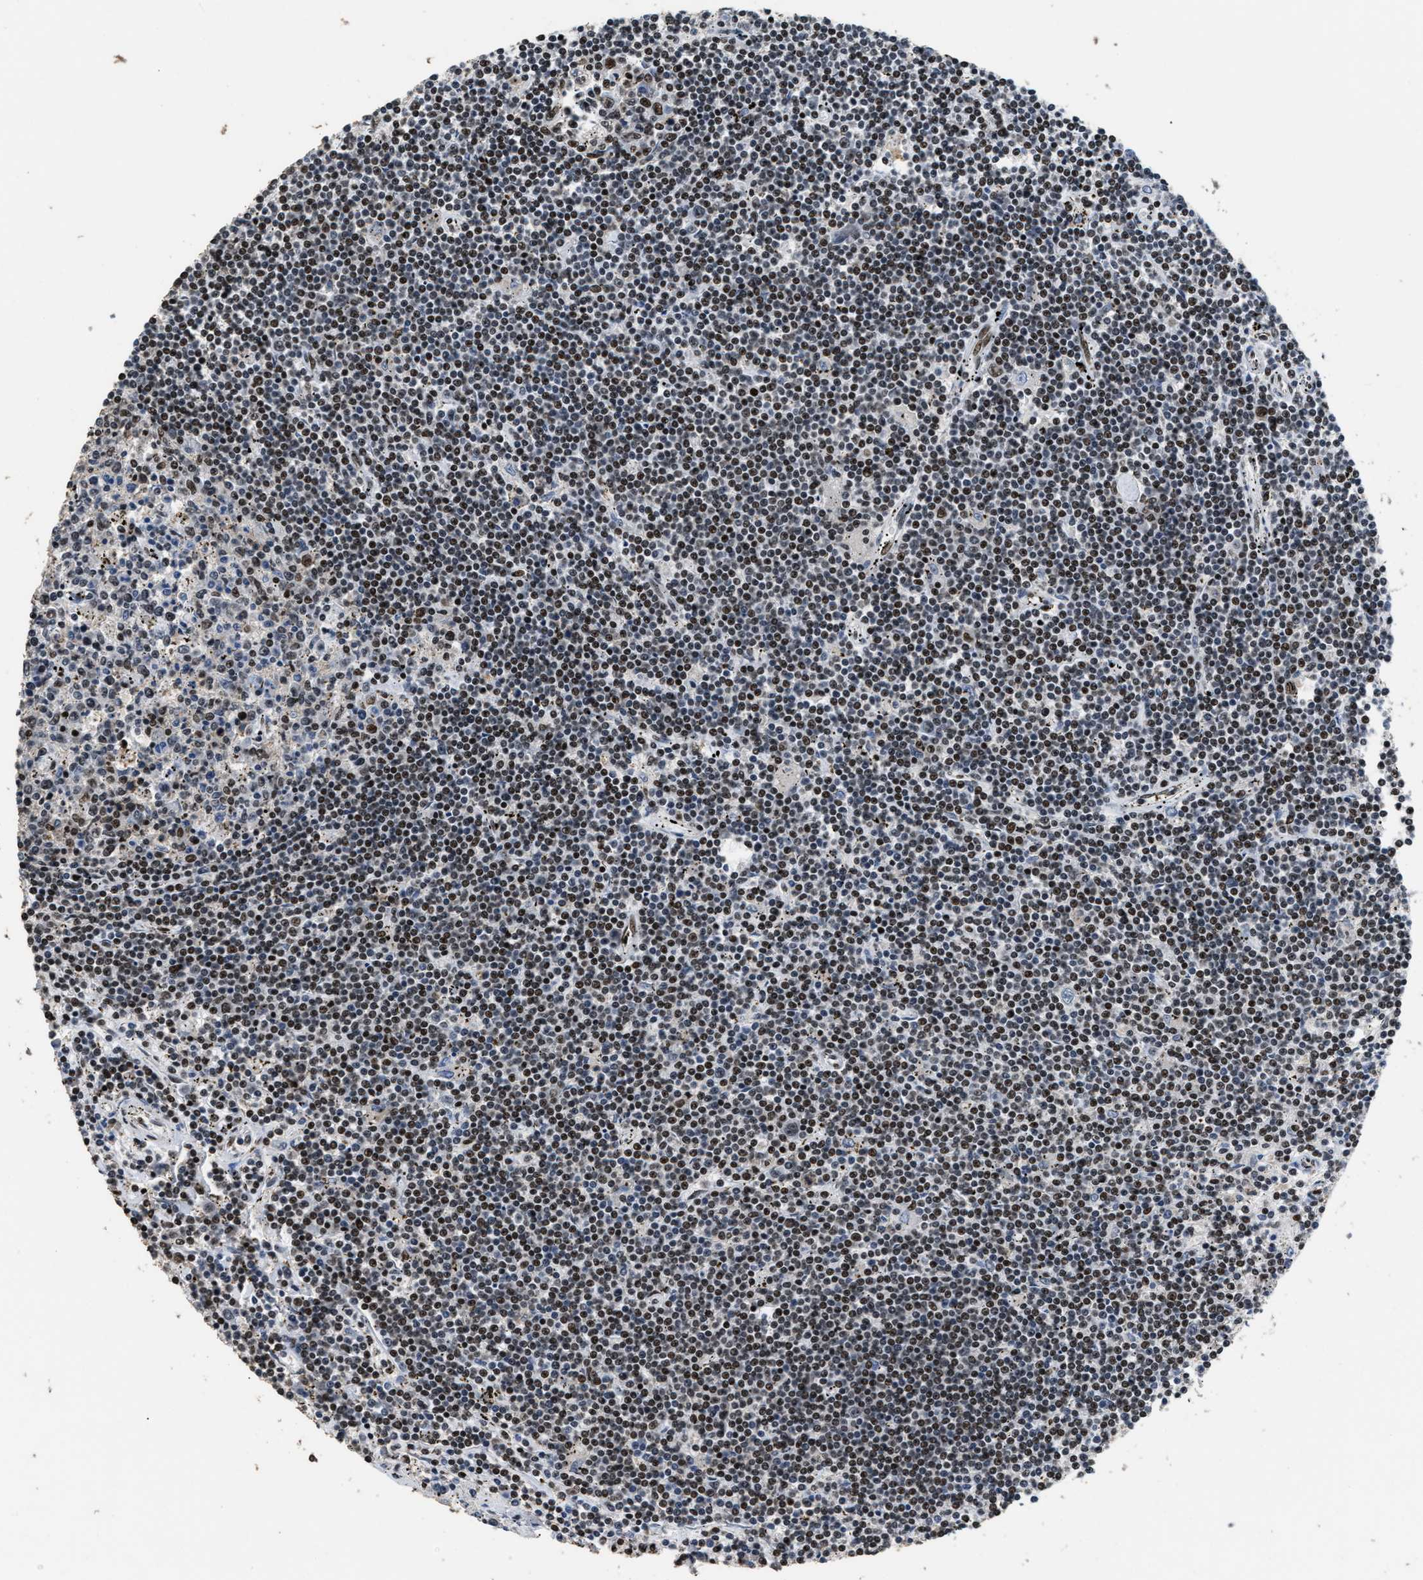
{"staining": {"intensity": "moderate", "quantity": "25%-75%", "location": "nuclear"}, "tissue": "lymphoma", "cell_type": "Tumor cells", "image_type": "cancer", "snomed": [{"axis": "morphology", "description": "Malignant lymphoma, non-Hodgkin's type, Low grade"}, {"axis": "topography", "description": "Spleen"}], "caption": "Low-grade malignant lymphoma, non-Hodgkin's type stained for a protein displays moderate nuclear positivity in tumor cells.", "gene": "RAD21", "patient": {"sex": "male", "age": 76}}